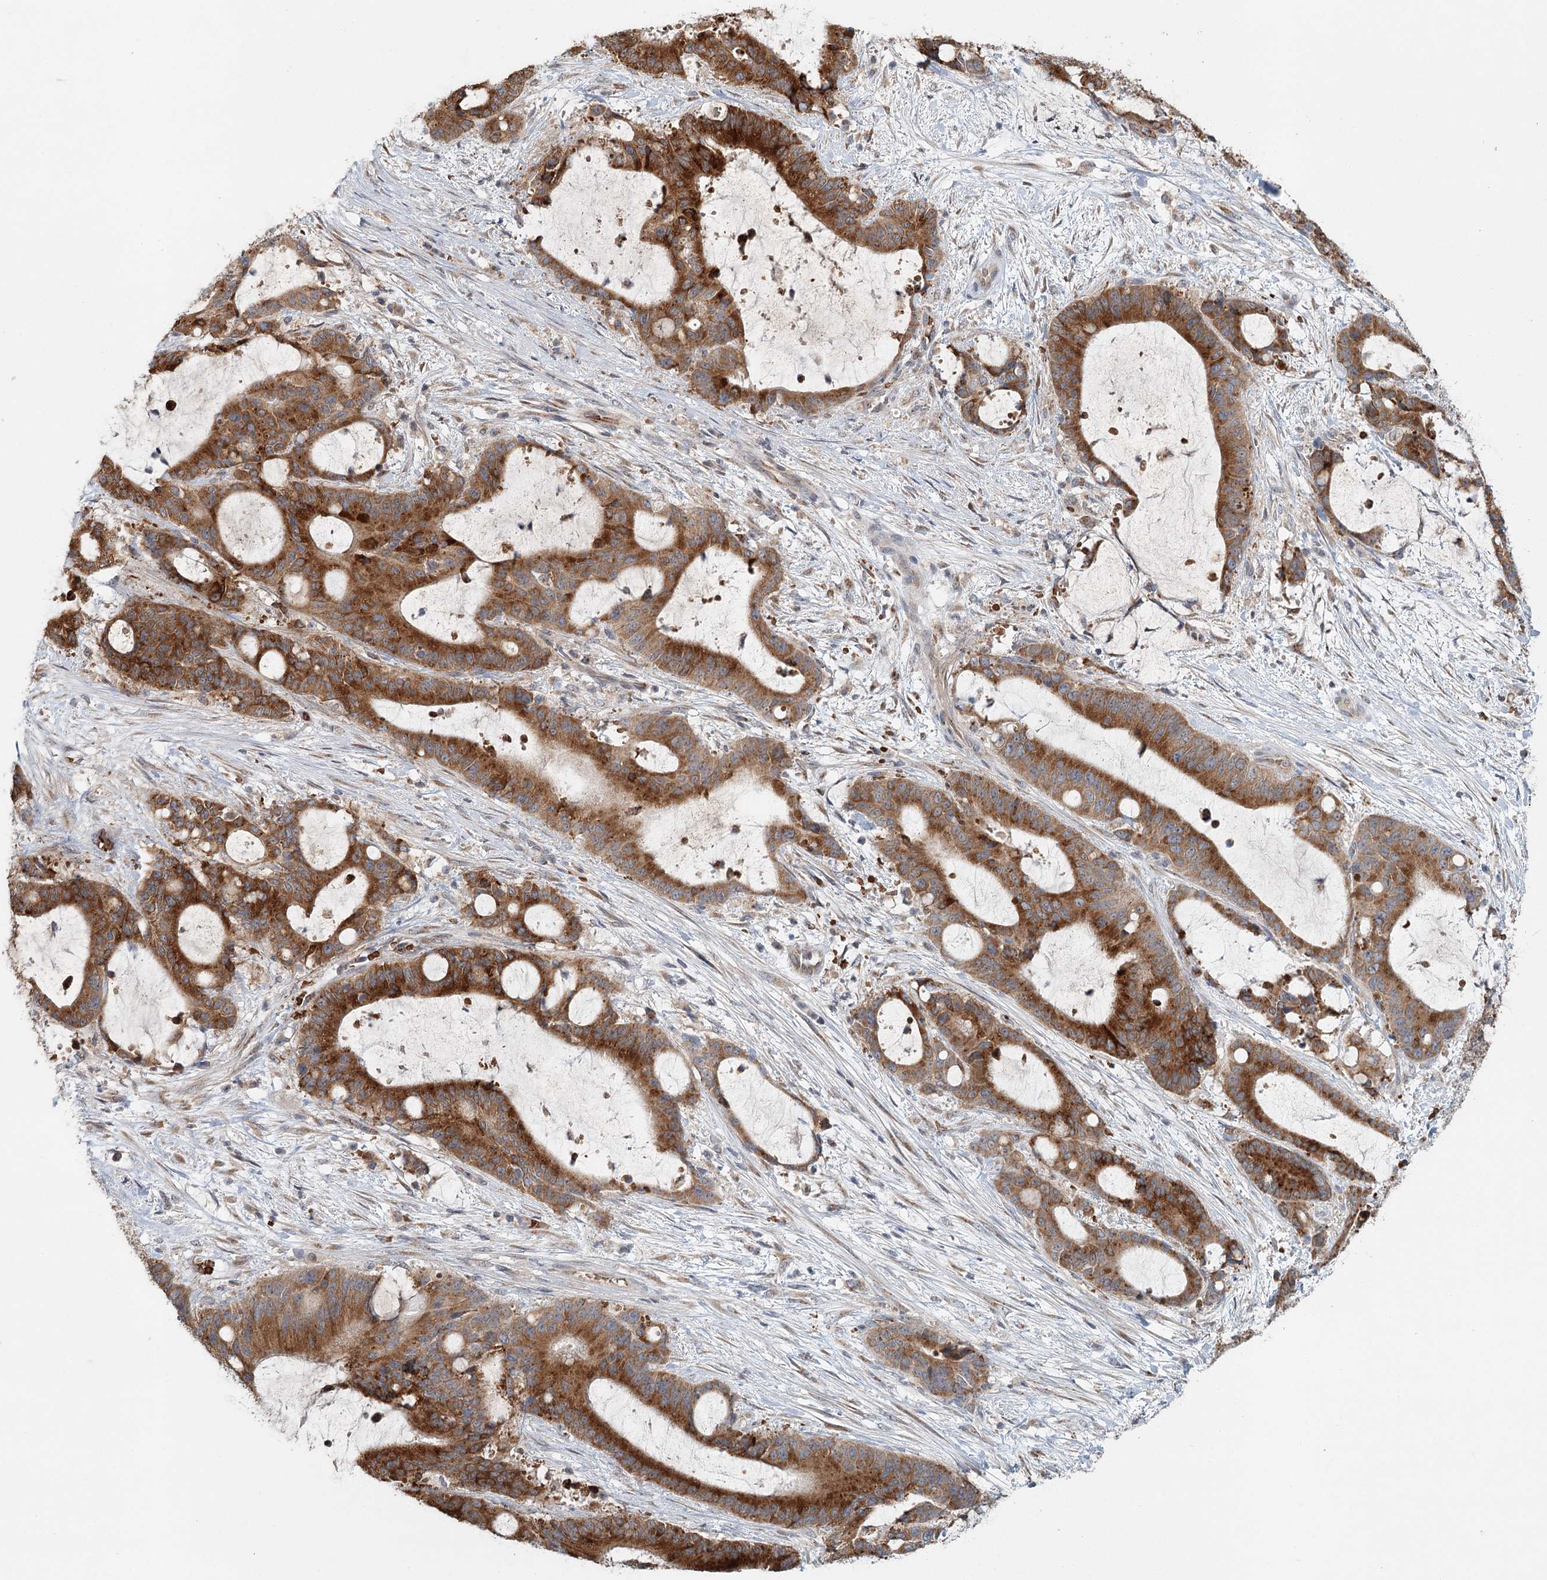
{"staining": {"intensity": "strong", "quantity": ">75%", "location": "cytoplasmic/membranous"}, "tissue": "liver cancer", "cell_type": "Tumor cells", "image_type": "cancer", "snomed": [{"axis": "morphology", "description": "Normal tissue, NOS"}, {"axis": "morphology", "description": "Cholangiocarcinoma"}, {"axis": "topography", "description": "Liver"}, {"axis": "topography", "description": "Peripheral nerve tissue"}], "caption": "Cholangiocarcinoma (liver) was stained to show a protein in brown. There is high levels of strong cytoplasmic/membranous positivity in about >75% of tumor cells.", "gene": "ADK", "patient": {"sex": "female", "age": 73}}